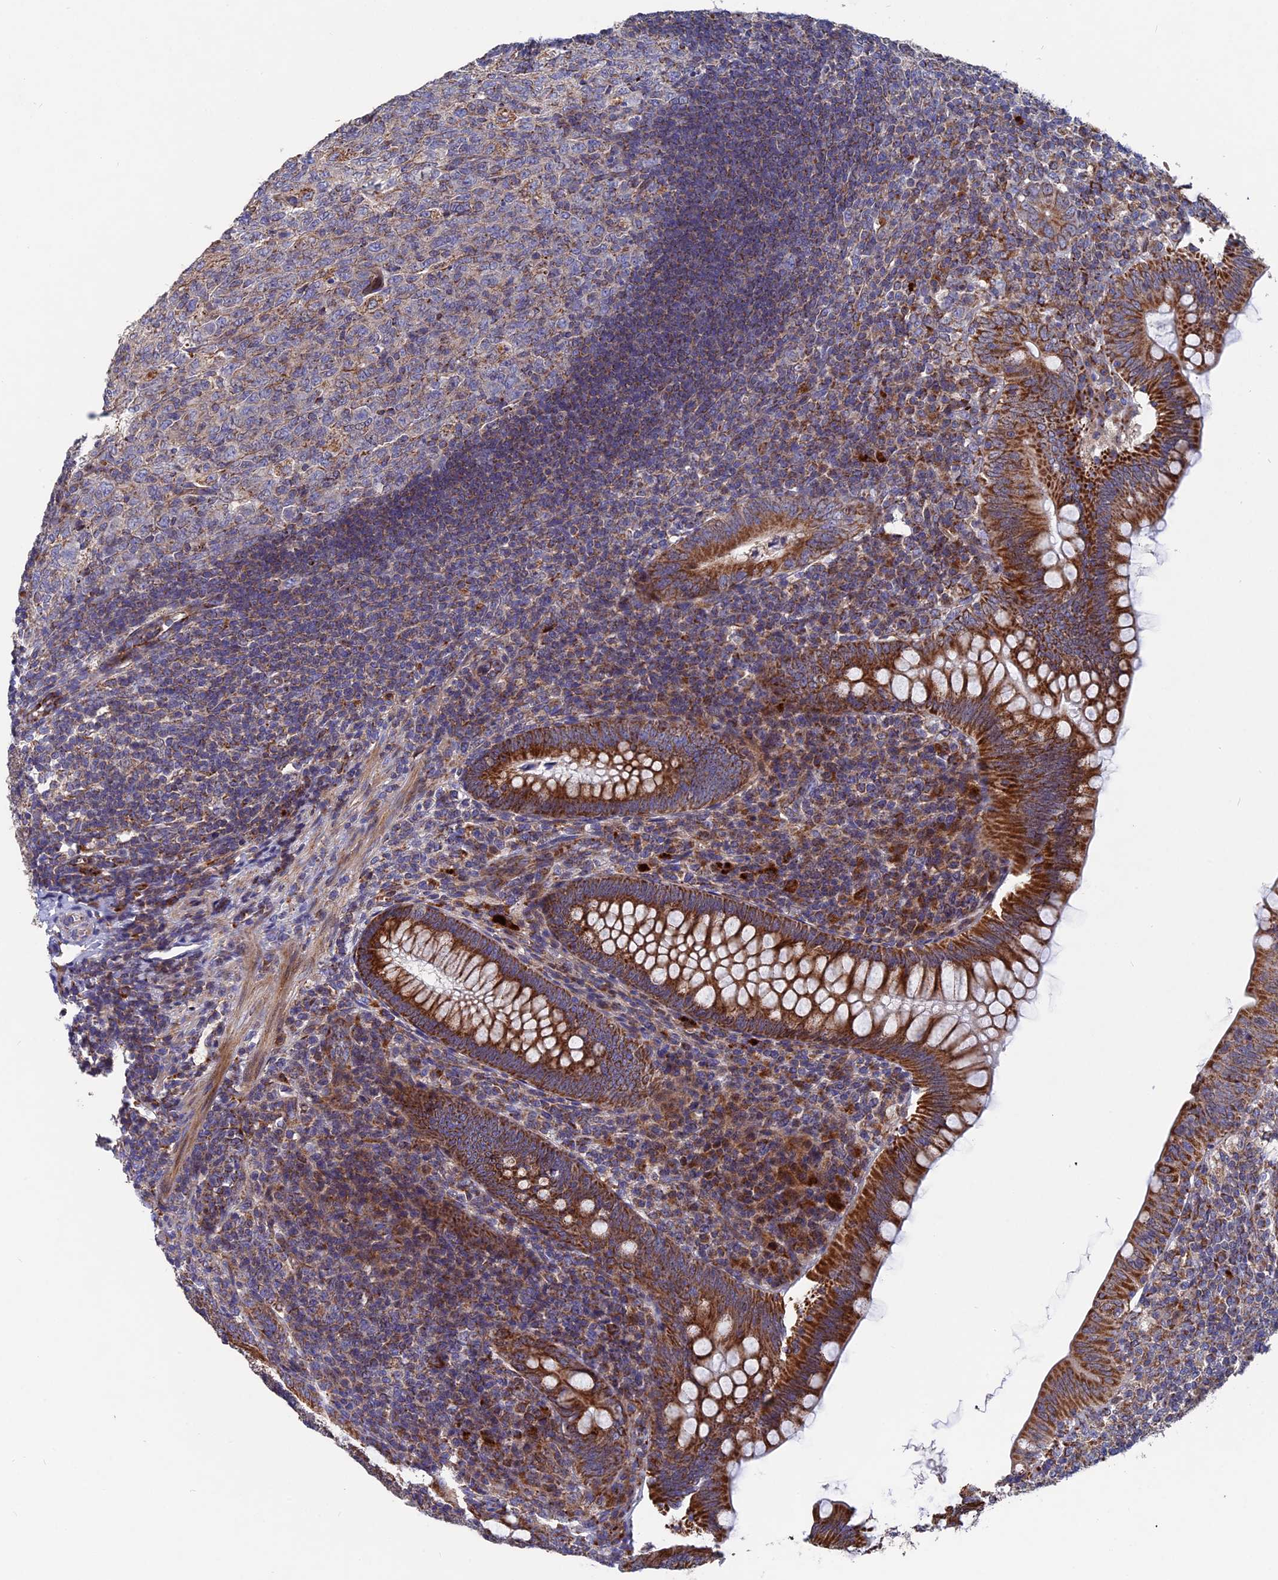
{"staining": {"intensity": "strong", "quantity": ">75%", "location": "cytoplasmic/membranous"}, "tissue": "appendix", "cell_type": "Glandular cells", "image_type": "normal", "snomed": [{"axis": "morphology", "description": "Normal tissue, NOS"}, {"axis": "topography", "description": "Appendix"}], "caption": "Immunohistochemical staining of normal appendix reveals high levels of strong cytoplasmic/membranous staining in about >75% of glandular cells. (Brightfield microscopy of DAB IHC at high magnification).", "gene": "TGFA", "patient": {"sex": "male", "age": 14}}